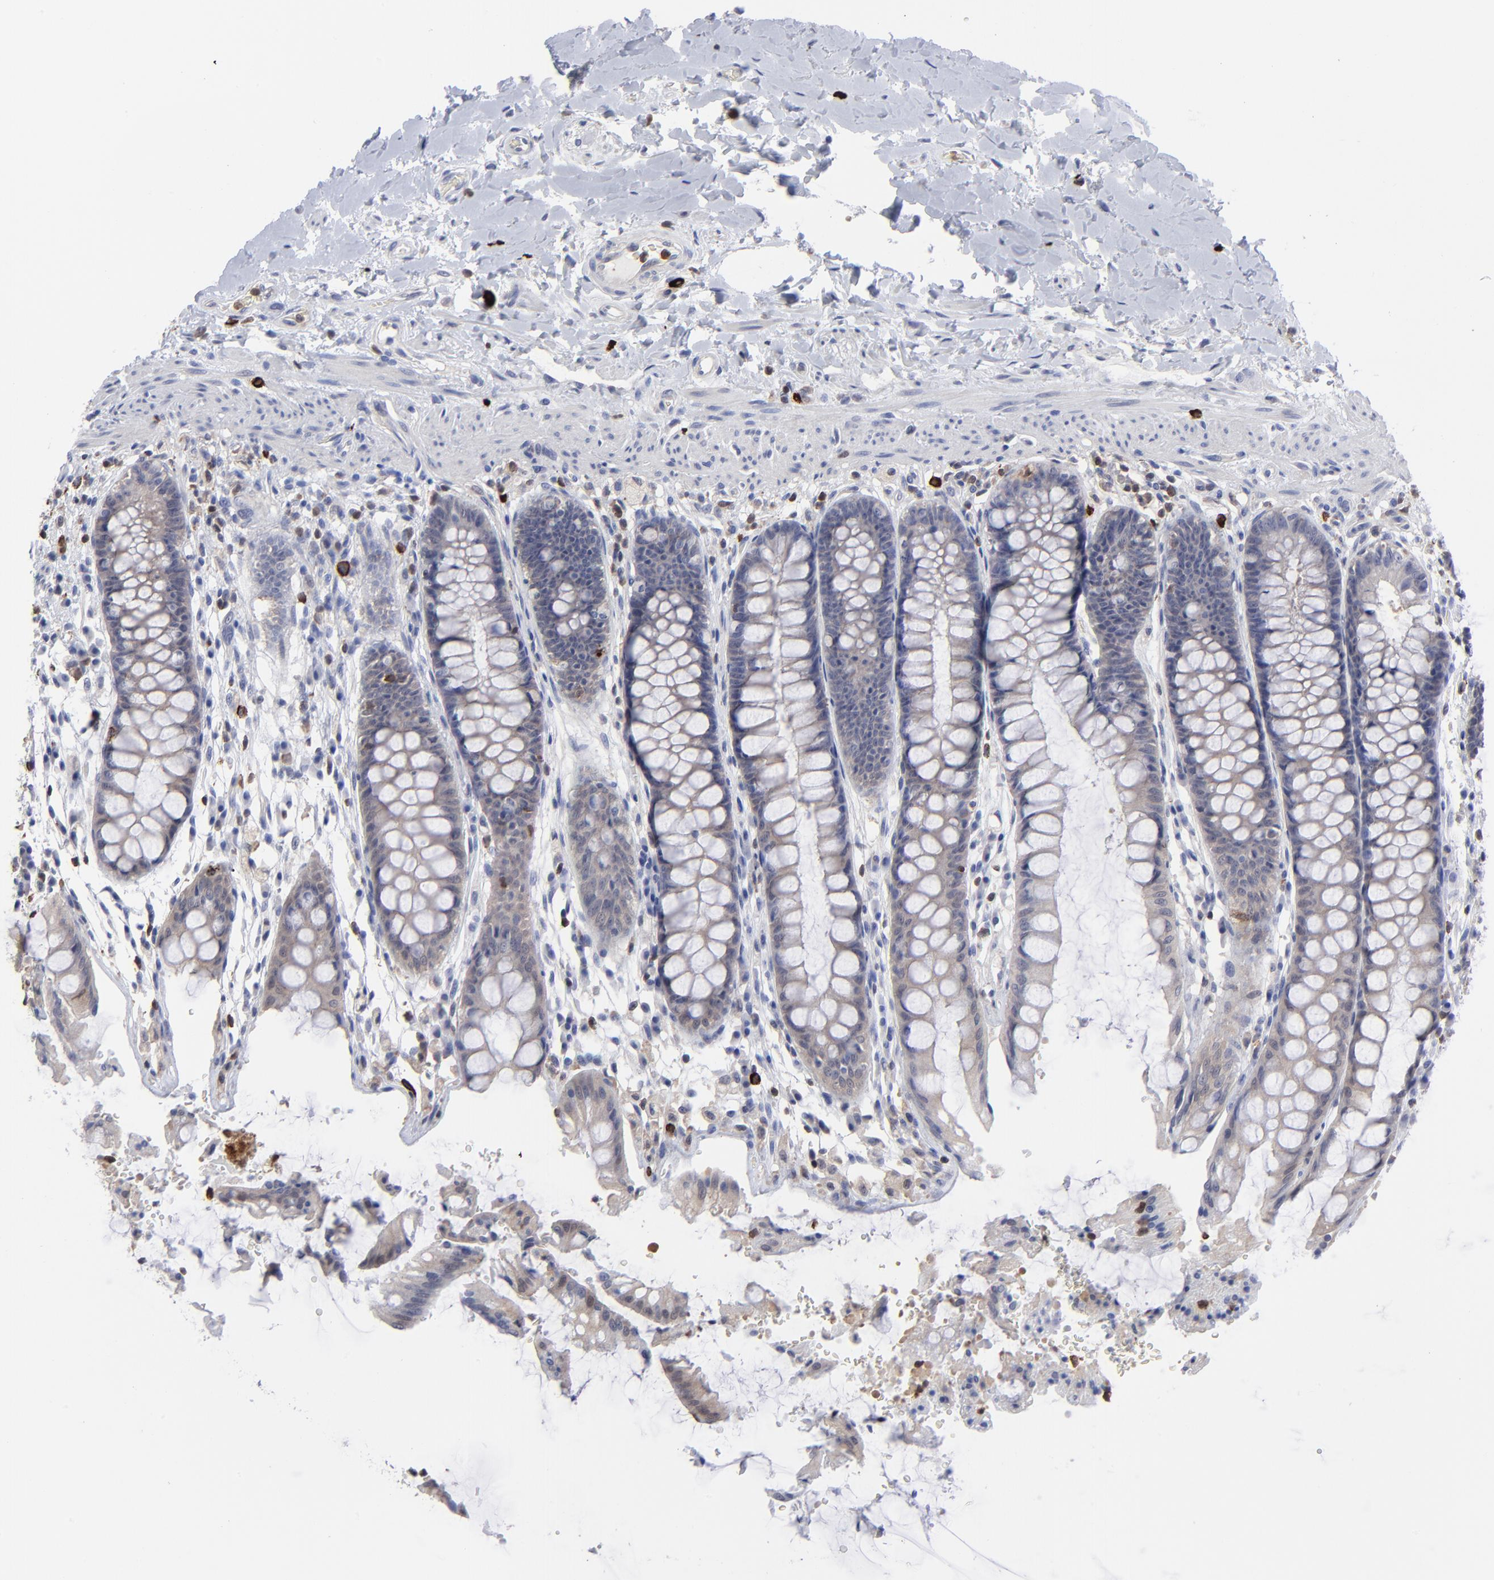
{"staining": {"intensity": "negative", "quantity": "none", "location": "none"}, "tissue": "rectum", "cell_type": "Glandular cells", "image_type": "normal", "snomed": [{"axis": "morphology", "description": "Normal tissue, NOS"}, {"axis": "topography", "description": "Rectum"}], "caption": "The photomicrograph shows no staining of glandular cells in unremarkable rectum. Nuclei are stained in blue.", "gene": "TBXT", "patient": {"sex": "female", "age": 46}}